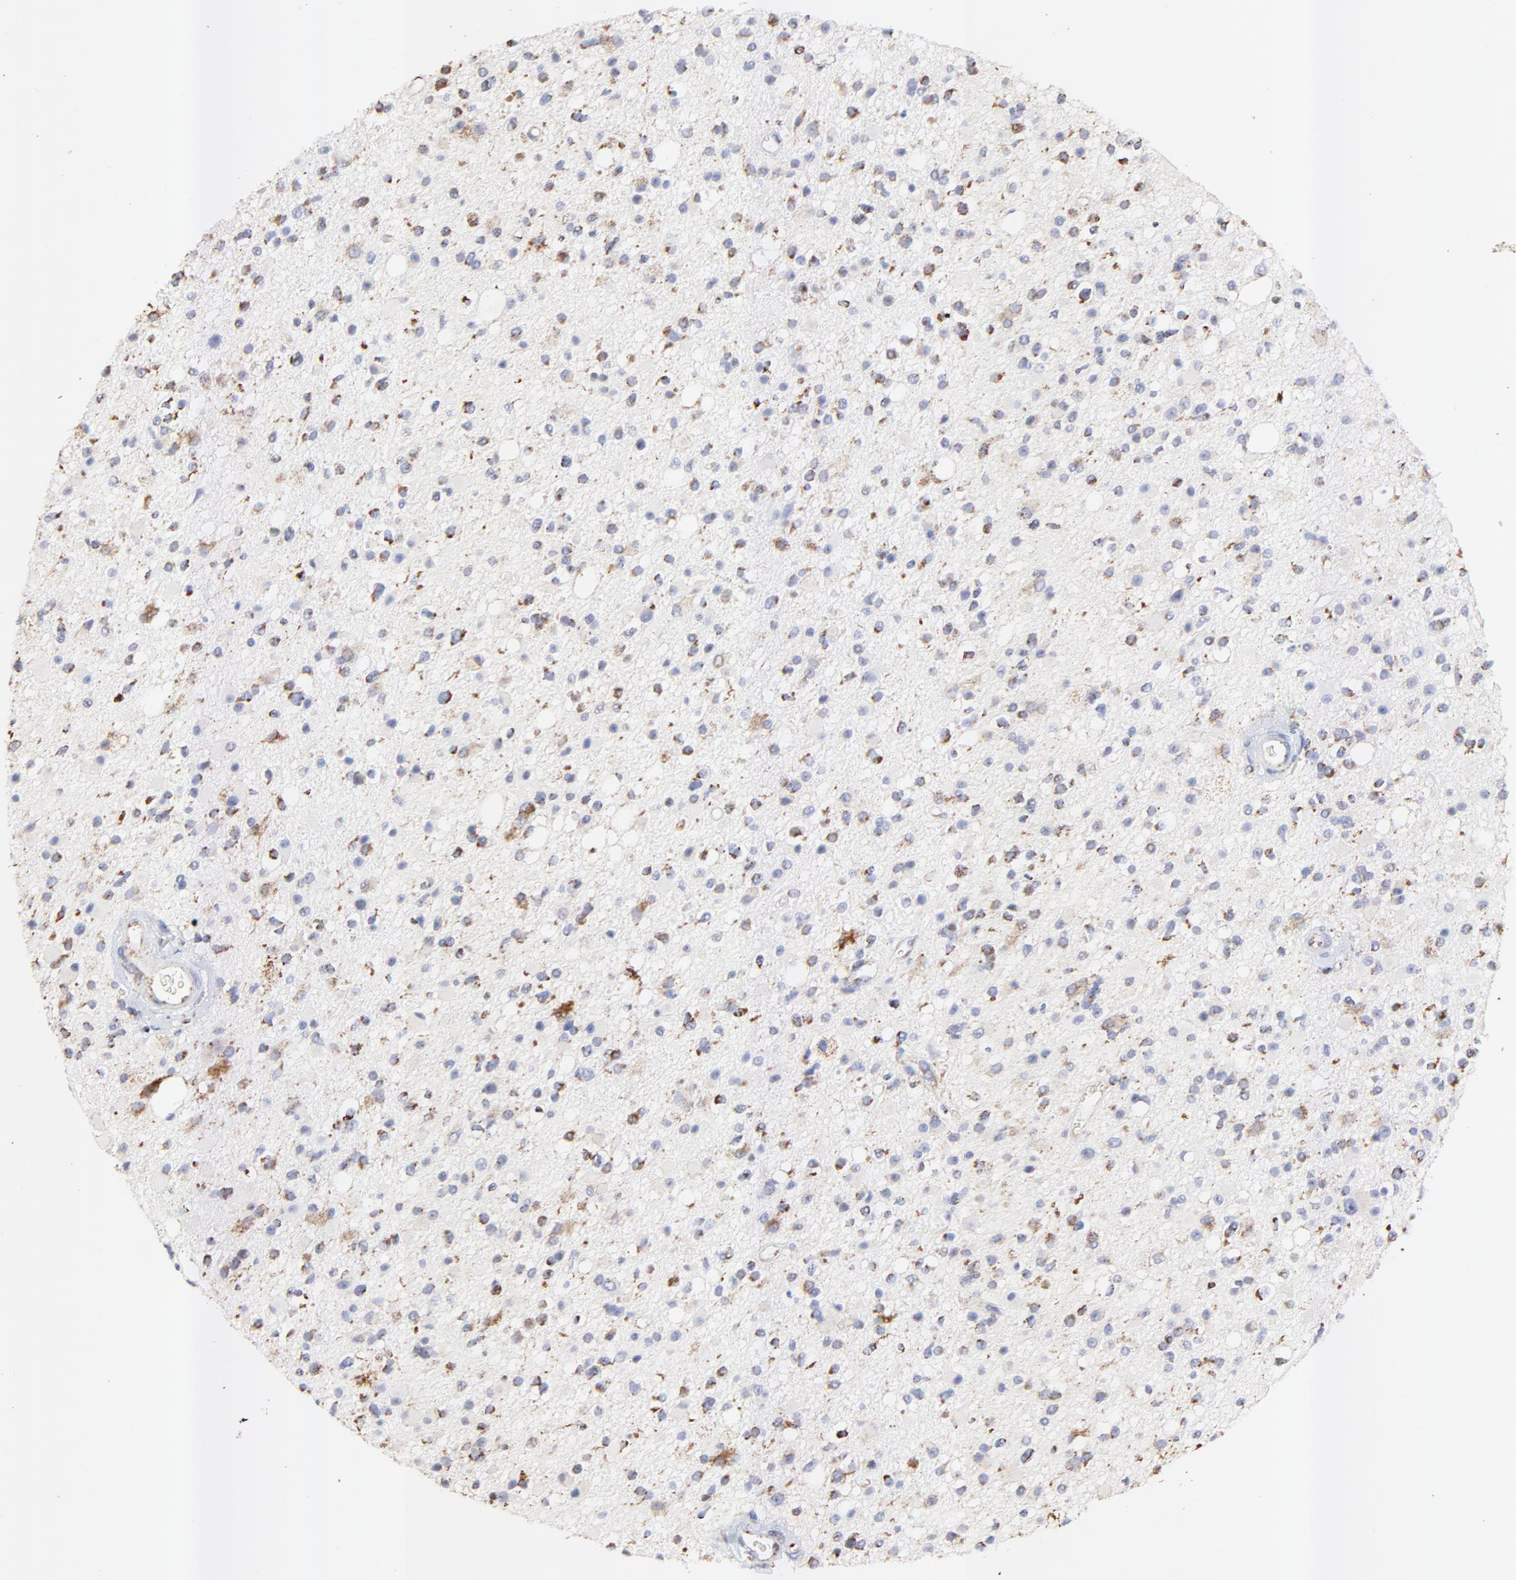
{"staining": {"intensity": "moderate", "quantity": "<25%", "location": "cytoplasmic/membranous"}, "tissue": "glioma", "cell_type": "Tumor cells", "image_type": "cancer", "snomed": [{"axis": "morphology", "description": "Glioma, malignant, High grade"}, {"axis": "topography", "description": "Brain"}], "caption": "Moderate cytoplasmic/membranous expression for a protein is identified in about <25% of tumor cells of malignant high-grade glioma using immunohistochemistry (IHC).", "gene": "COX4I1", "patient": {"sex": "male", "age": 33}}